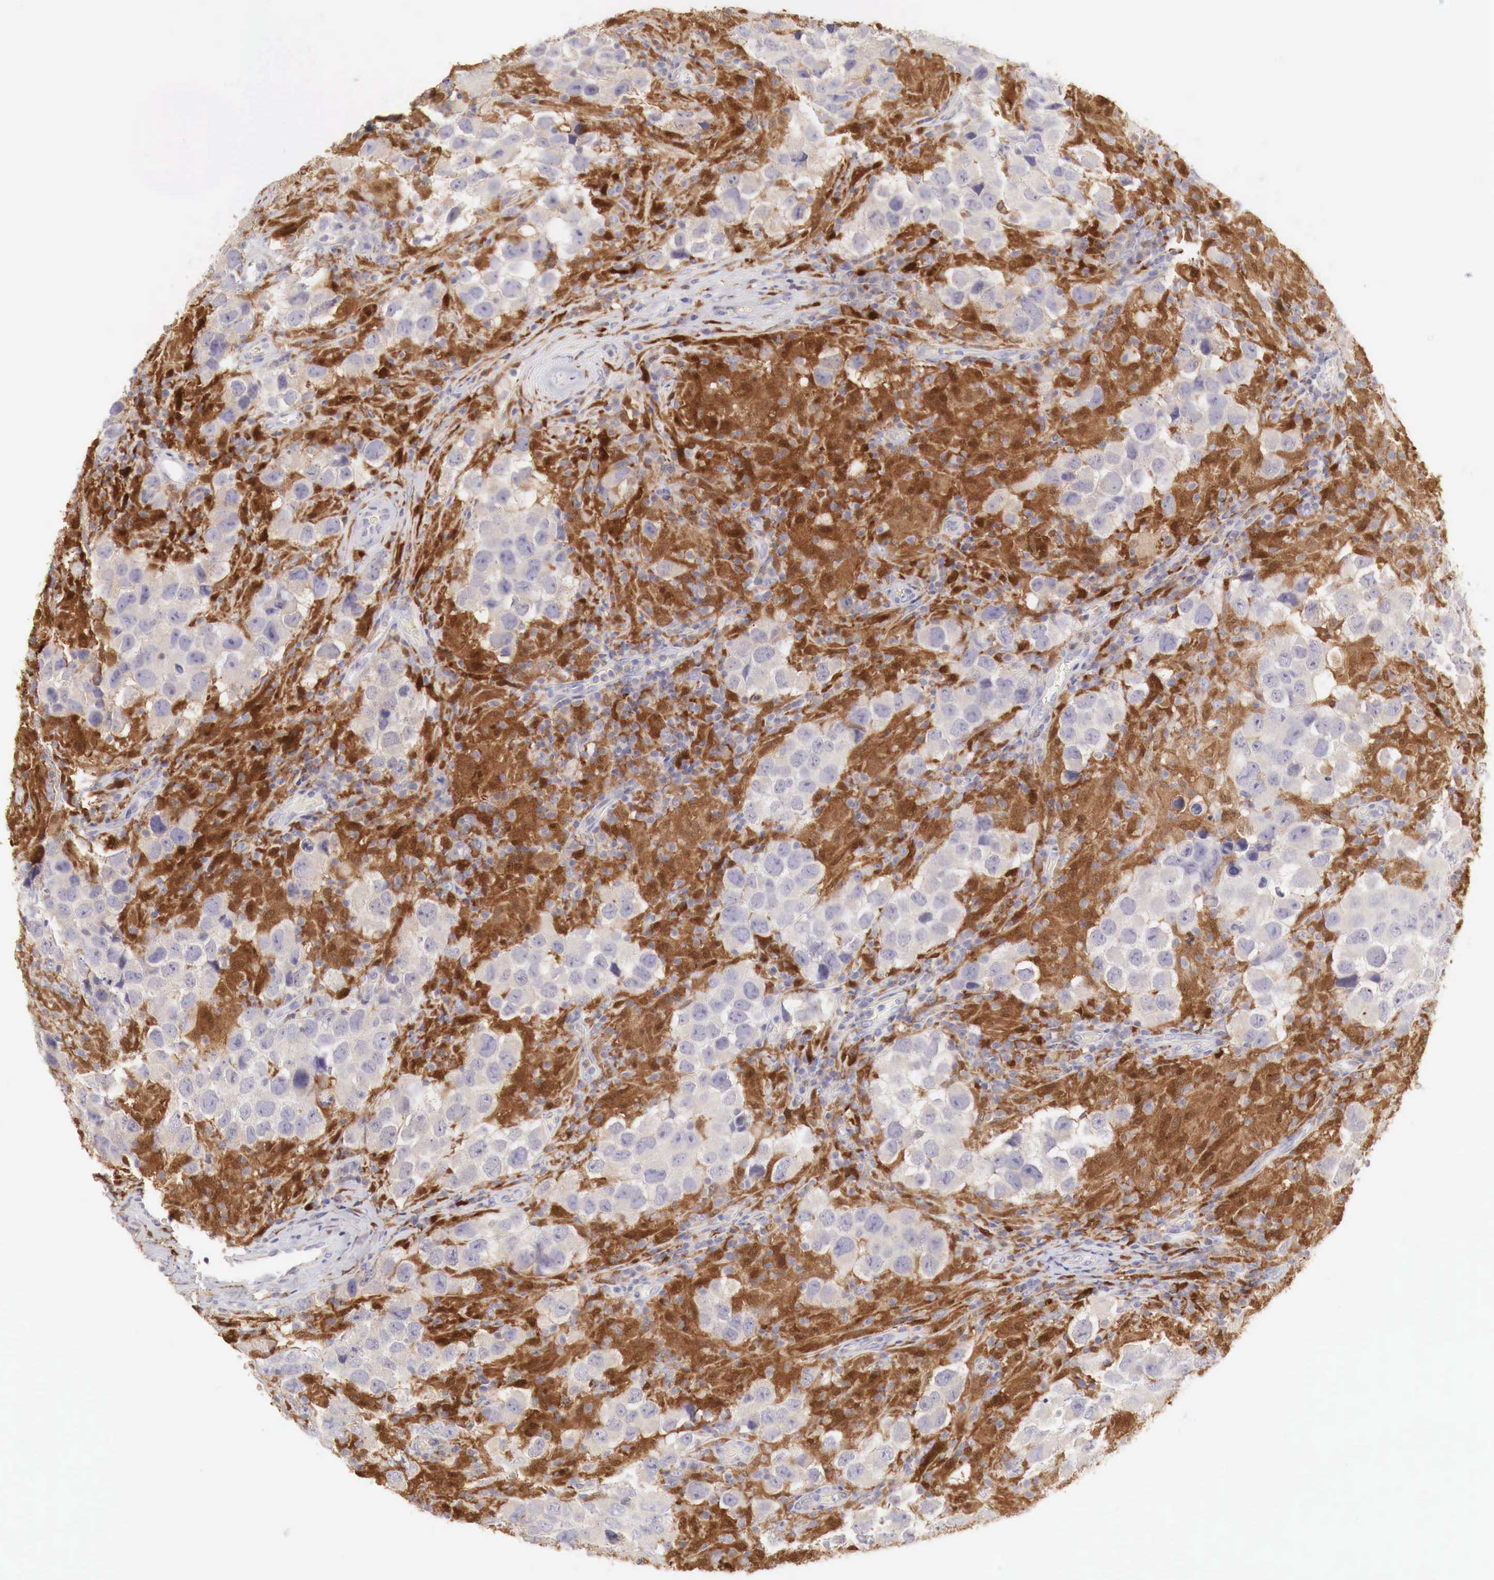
{"staining": {"intensity": "negative", "quantity": "none", "location": "none"}, "tissue": "testis cancer", "cell_type": "Tumor cells", "image_type": "cancer", "snomed": [{"axis": "morphology", "description": "Carcinoma, Embryonal, NOS"}, {"axis": "topography", "description": "Testis"}], "caption": "Immunohistochemistry micrograph of embryonal carcinoma (testis) stained for a protein (brown), which shows no positivity in tumor cells.", "gene": "RENBP", "patient": {"sex": "male", "age": 21}}